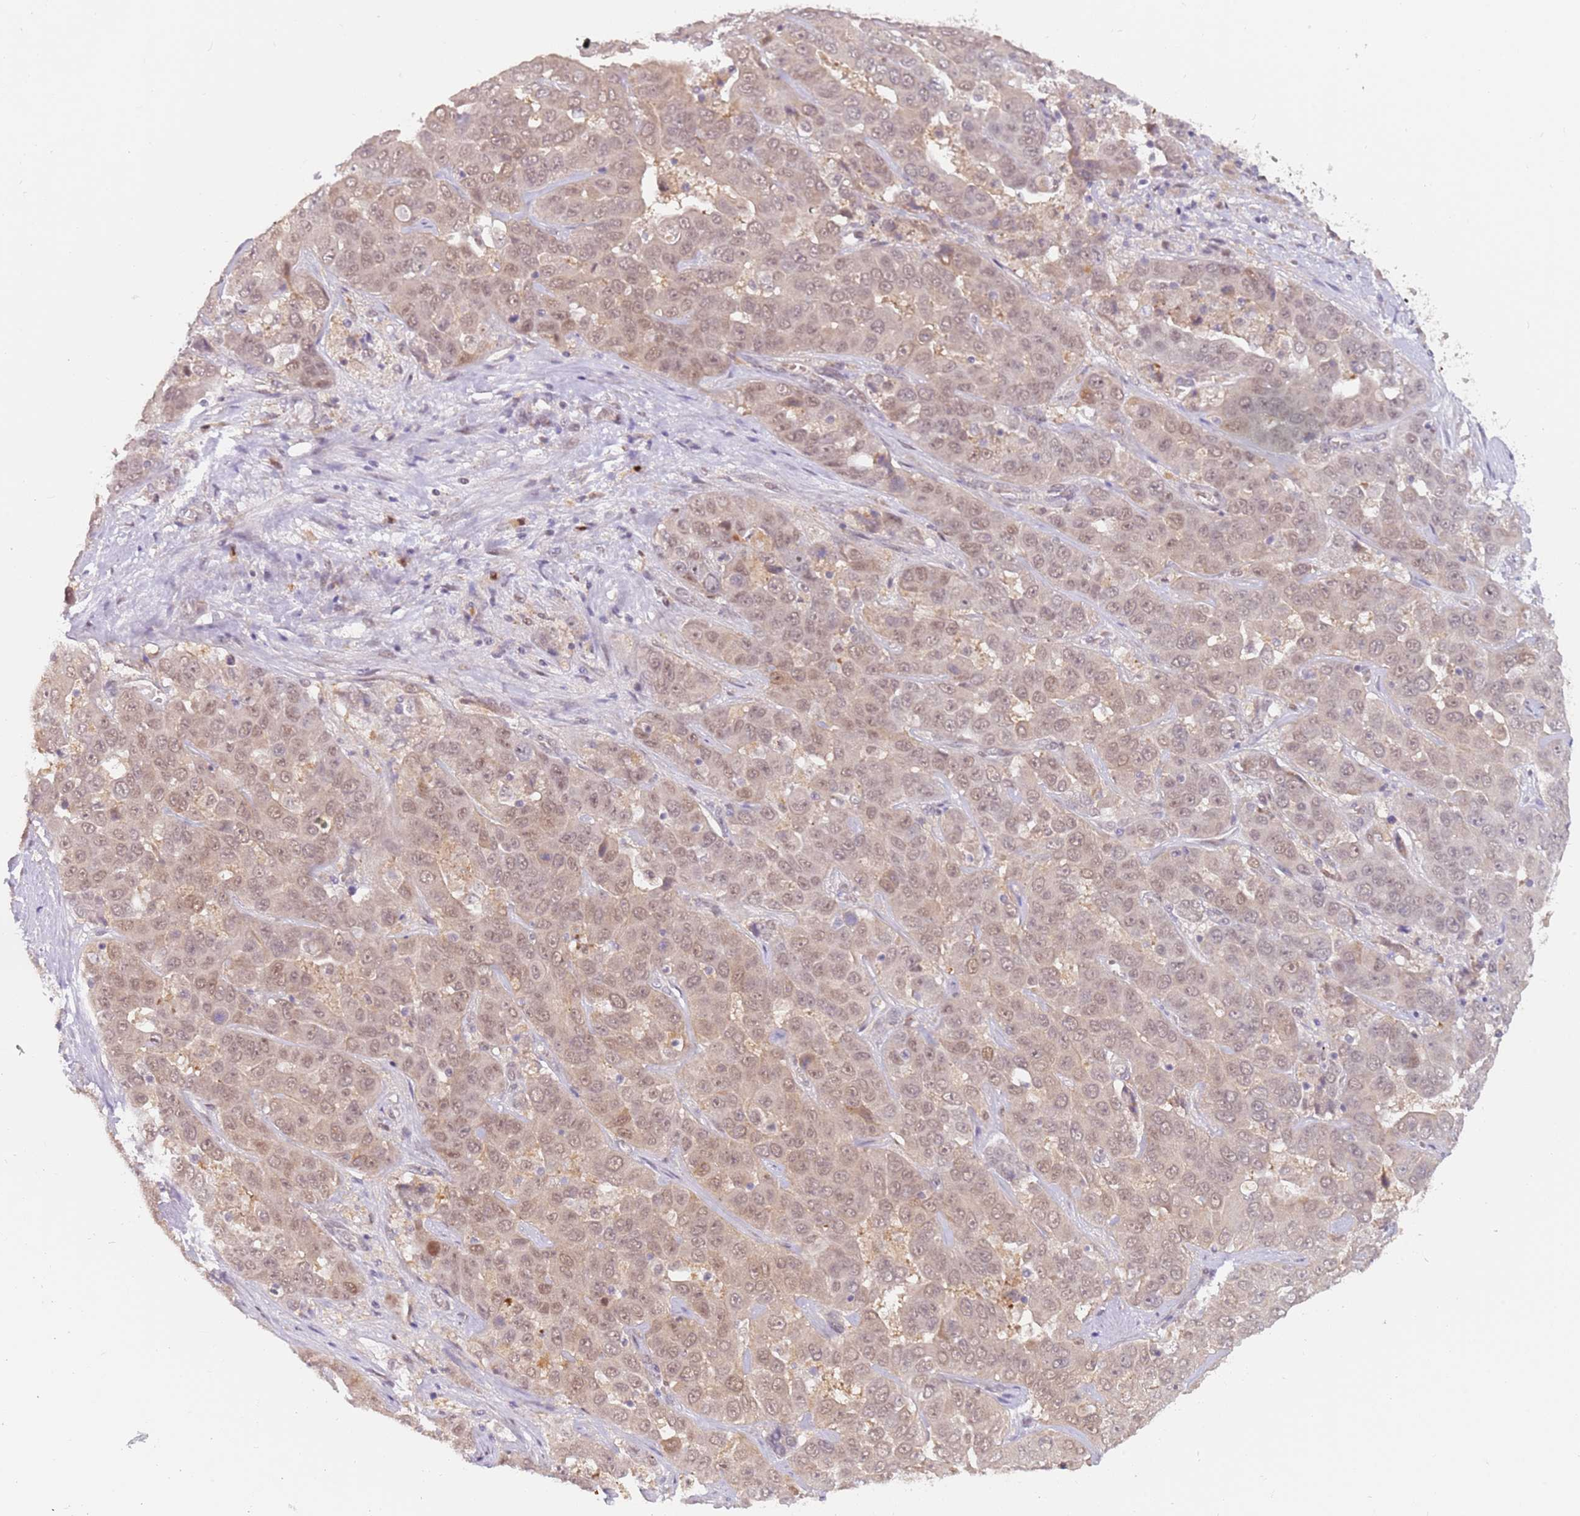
{"staining": {"intensity": "weak", "quantity": ">75%", "location": "nuclear"}, "tissue": "liver cancer", "cell_type": "Tumor cells", "image_type": "cancer", "snomed": [{"axis": "morphology", "description": "Cholangiocarcinoma"}, {"axis": "topography", "description": "Liver"}], "caption": "Protein analysis of liver cancer (cholangiocarcinoma) tissue displays weak nuclear positivity in approximately >75% of tumor cells. (Stains: DAB in brown, nuclei in blue, Microscopy: brightfield microscopy at high magnification).", "gene": "LGALSL", "patient": {"sex": "female", "age": 52}}